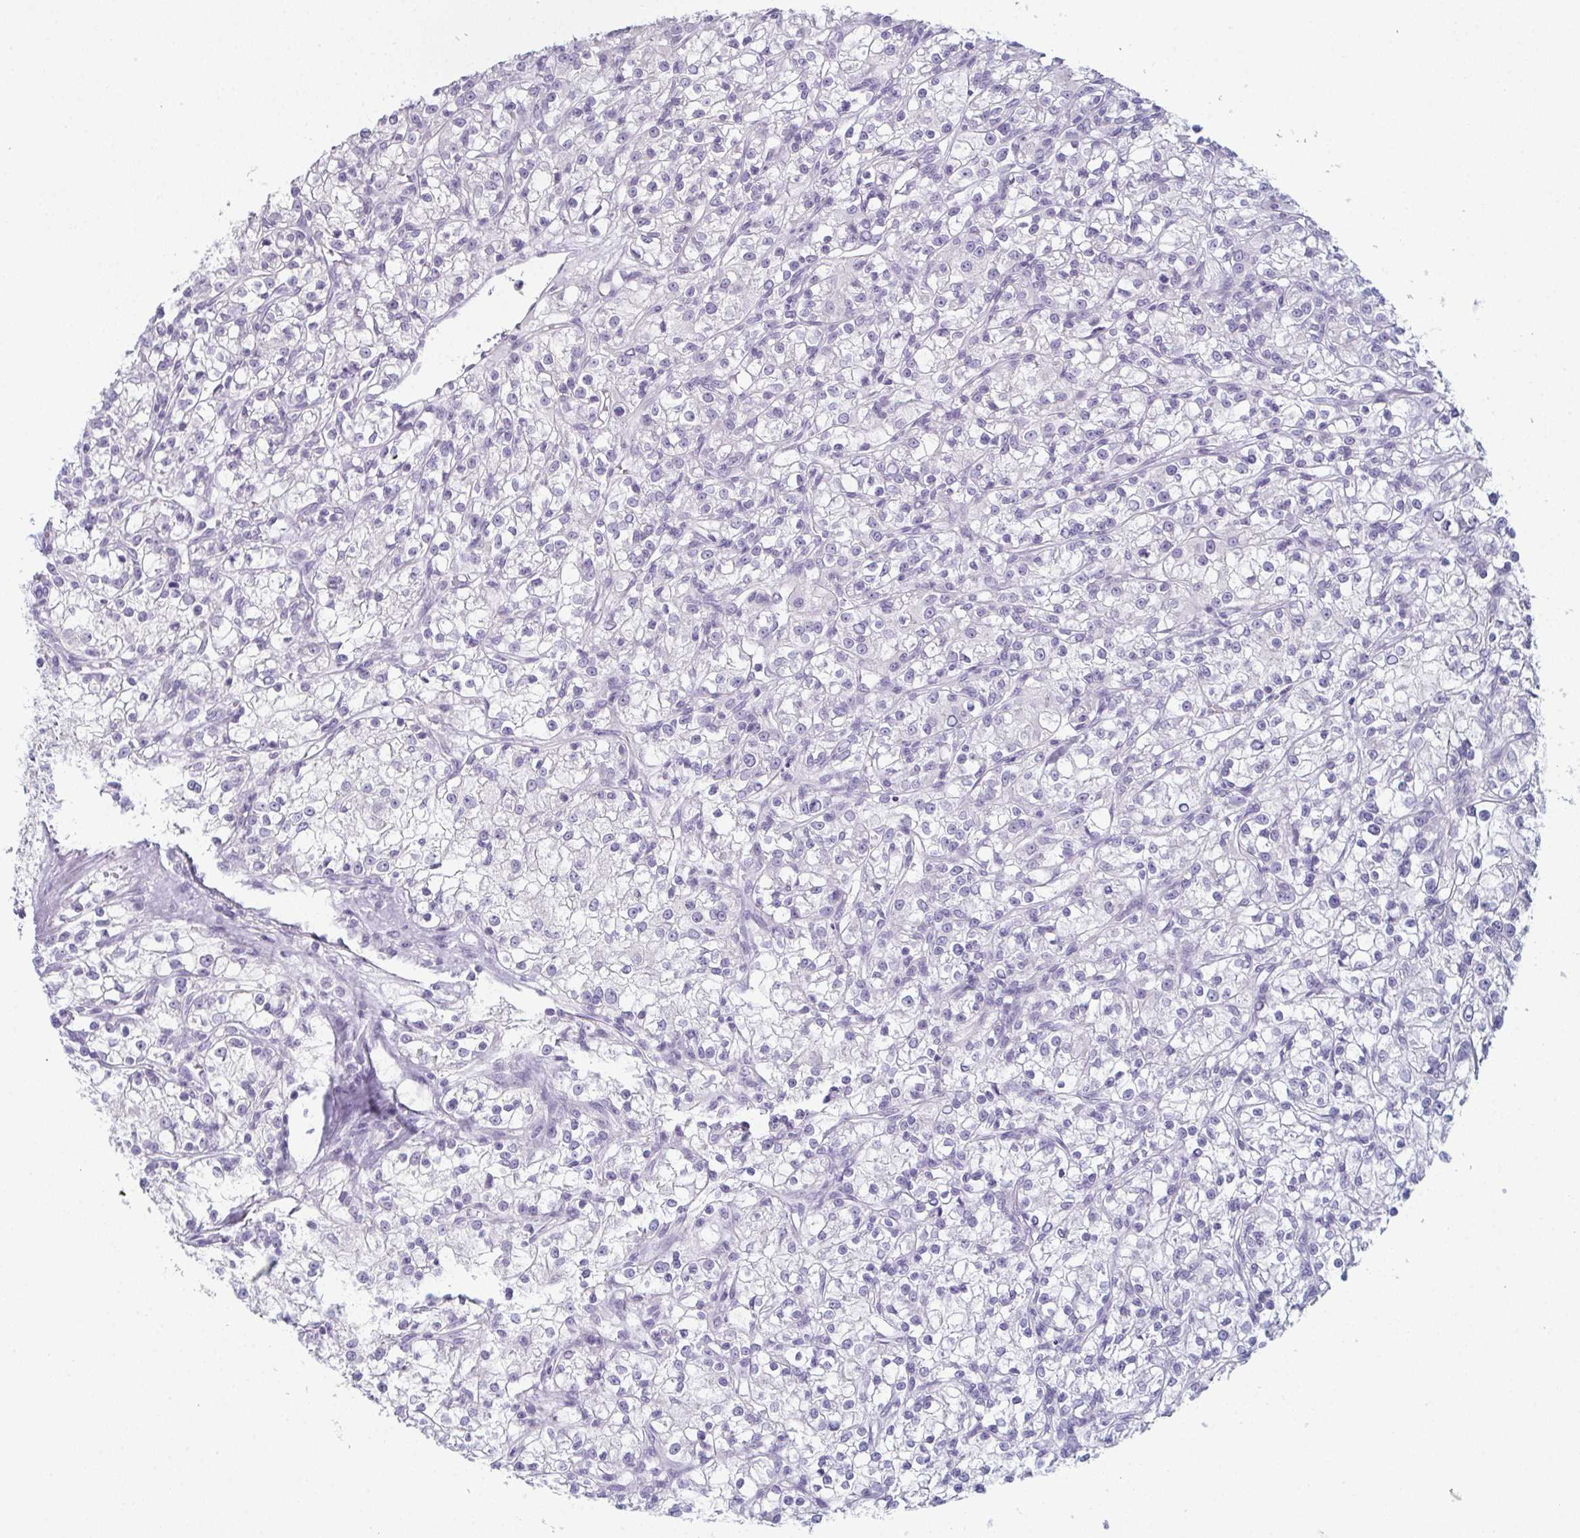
{"staining": {"intensity": "negative", "quantity": "none", "location": "none"}, "tissue": "renal cancer", "cell_type": "Tumor cells", "image_type": "cancer", "snomed": [{"axis": "morphology", "description": "Adenocarcinoma, NOS"}, {"axis": "topography", "description": "Kidney"}], "caption": "Micrograph shows no significant protein staining in tumor cells of adenocarcinoma (renal). (DAB immunohistochemistry (IHC), high magnification).", "gene": "ENKUR", "patient": {"sex": "female", "age": 59}}